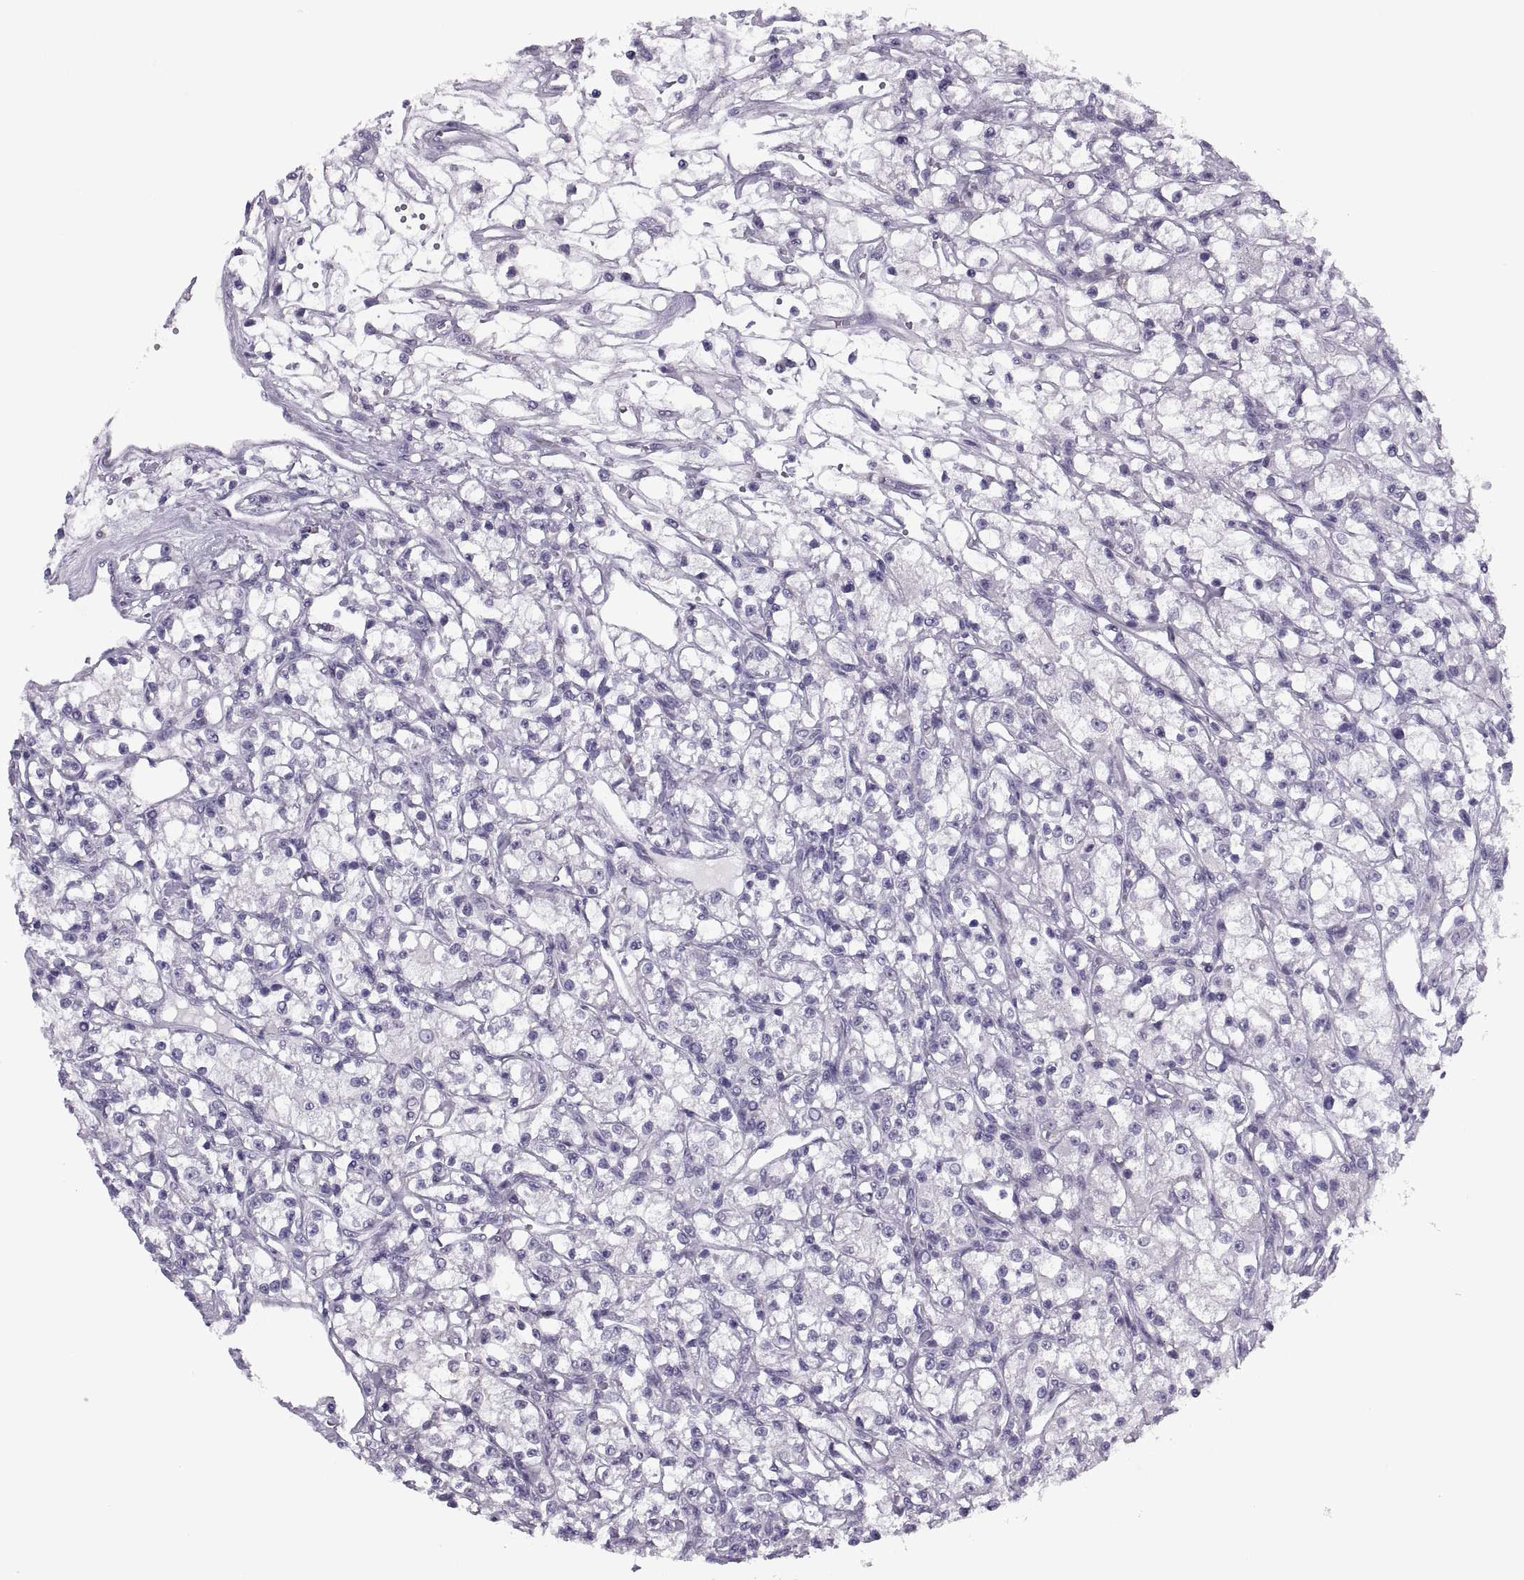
{"staining": {"intensity": "negative", "quantity": "none", "location": "none"}, "tissue": "renal cancer", "cell_type": "Tumor cells", "image_type": "cancer", "snomed": [{"axis": "morphology", "description": "Adenocarcinoma, NOS"}, {"axis": "topography", "description": "Kidney"}], "caption": "The photomicrograph demonstrates no significant expression in tumor cells of renal cancer.", "gene": "SYNGR4", "patient": {"sex": "female", "age": 59}}